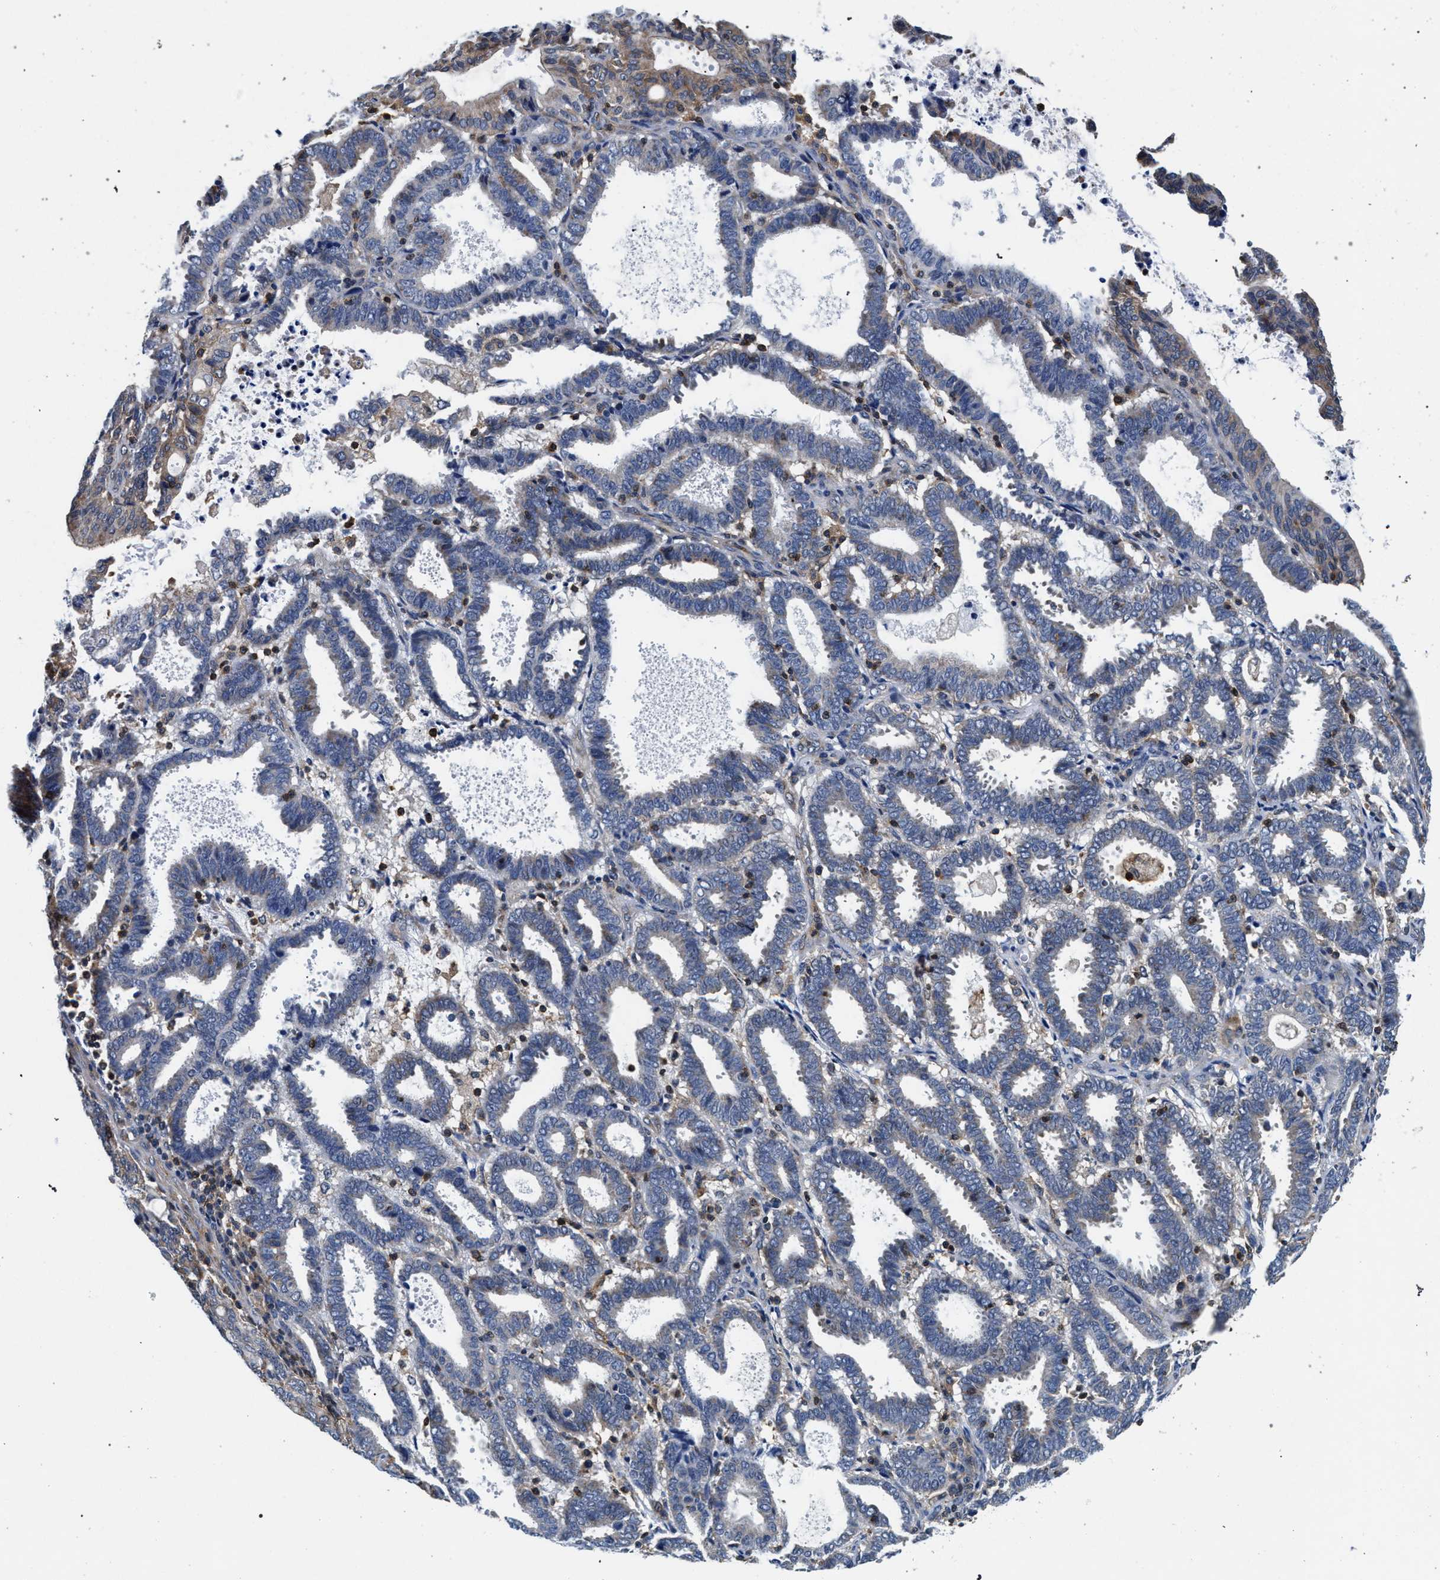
{"staining": {"intensity": "weak", "quantity": "25%-75%", "location": "cytoplasmic/membranous"}, "tissue": "endometrial cancer", "cell_type": "Tumor cells", "image_type": "cancer", "snomed": [{"axis": "morphology", "description": "Adenocarcinoma, NOS"}, {"axis": "topography", "description": "Uterus"}], "caption": "Immunohistochemical staining of human adenocarcinoma (endometrial) displays low levels of weak cytoplasmic/membranous protein staining in about 25%-75% of tumor cells. (Stains: DAB in brown, nuclei in blue, Microscopy: brightfield microscopy at high magnification).", "gene": "LASP1", "patient": {"sex": "female", "age": 83}}